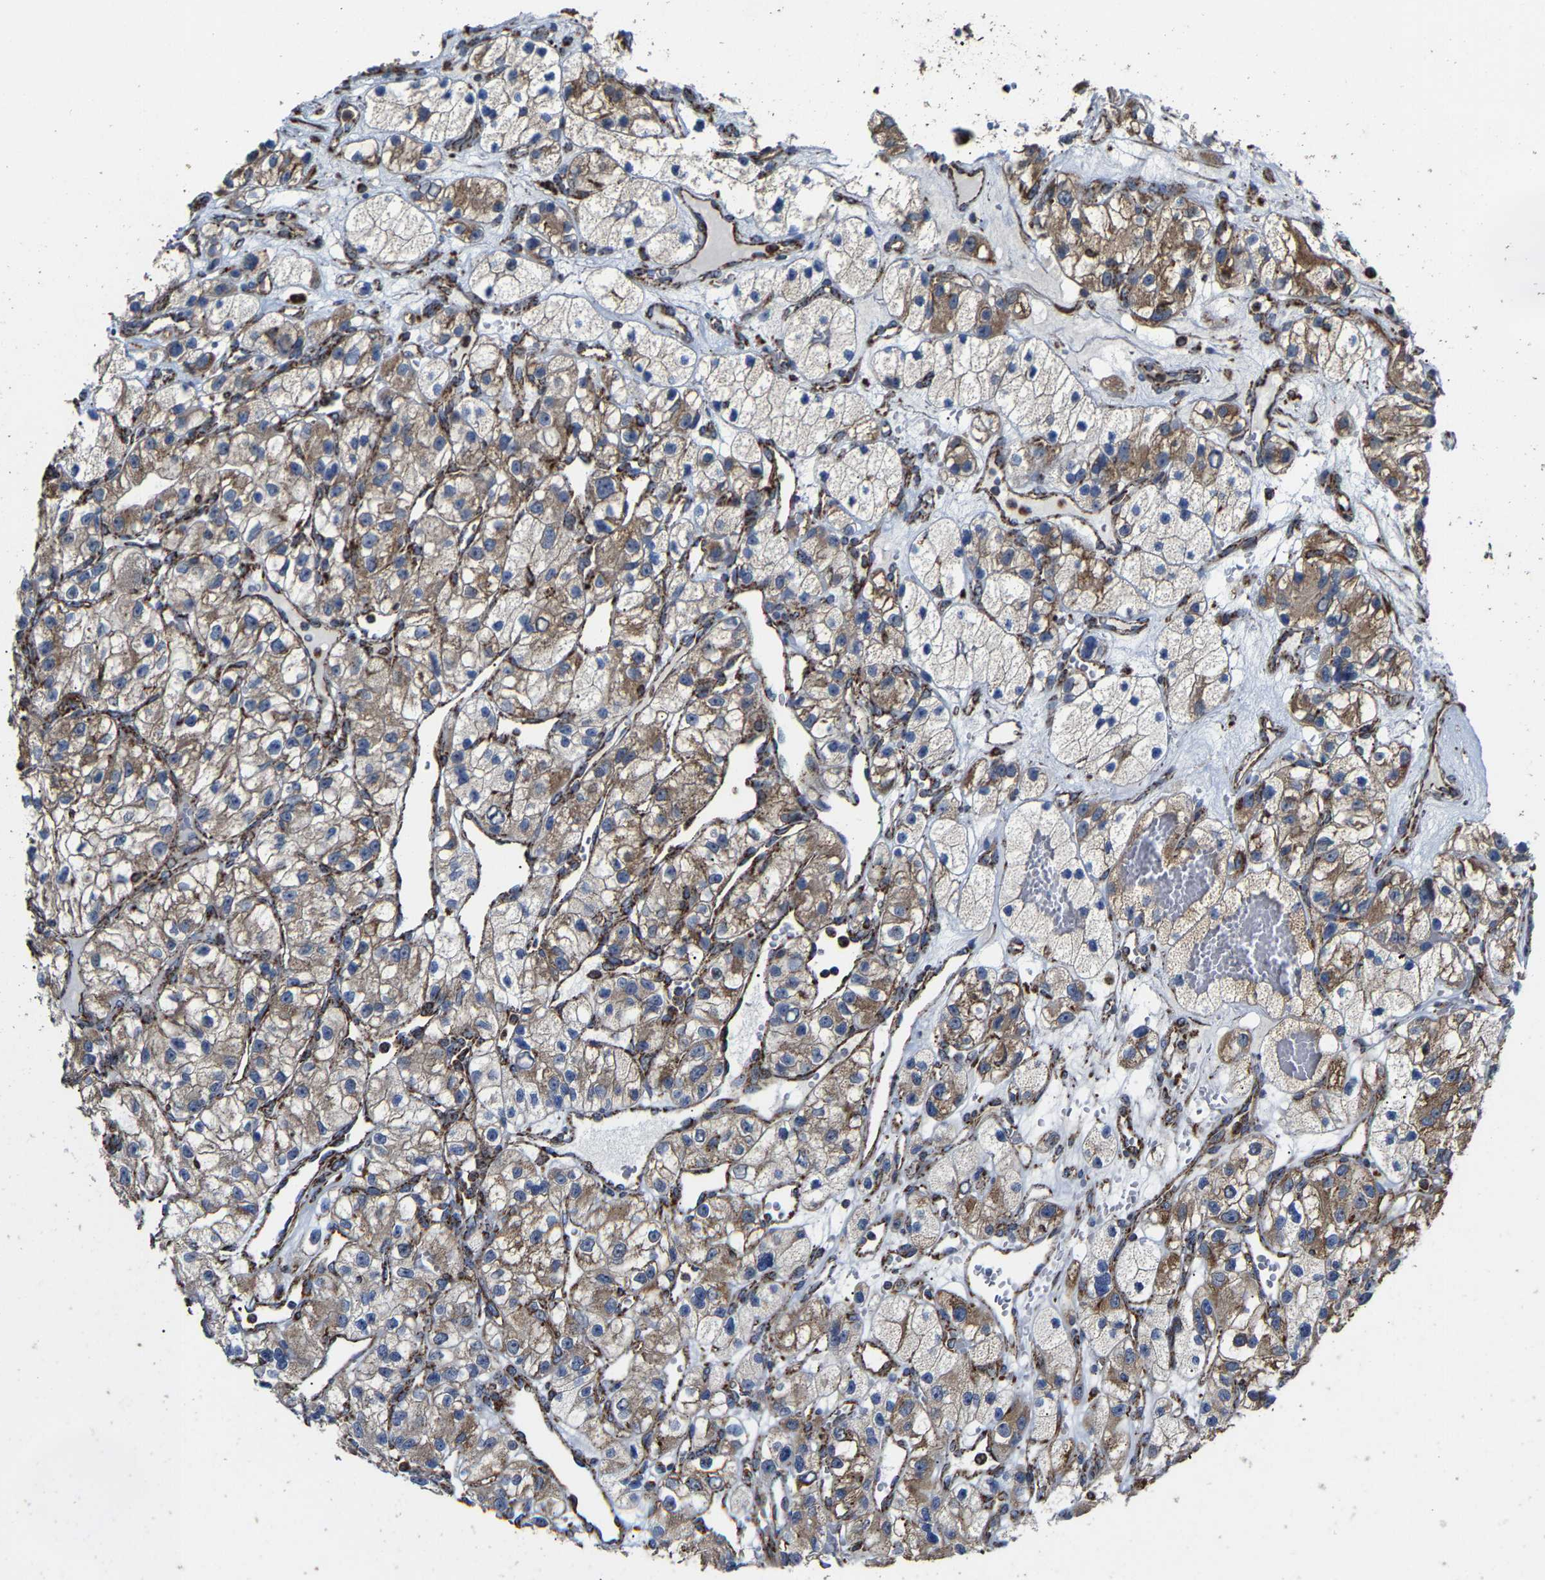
{"staining": {"intensity": "moderate", "quantity": ">75%", "location": "cytoplasmic/membranous"}, "tissue": "renal cancer", "cell_type": "Tumor cells", "image_type": "cancer", "snomed": [{"axis": "morphology", "description": "Adenocarcinoma, NOS"}, {"axis": "topography", "description": "Kidney"}], "caption": "Immunohistochemical staining of renal cancer shows moderate cytoplasmic/membranous protein expression in about >75% of tumor cells.", "gene": "NDUFV3", "patient": {"sex": "female", "age": 57}}